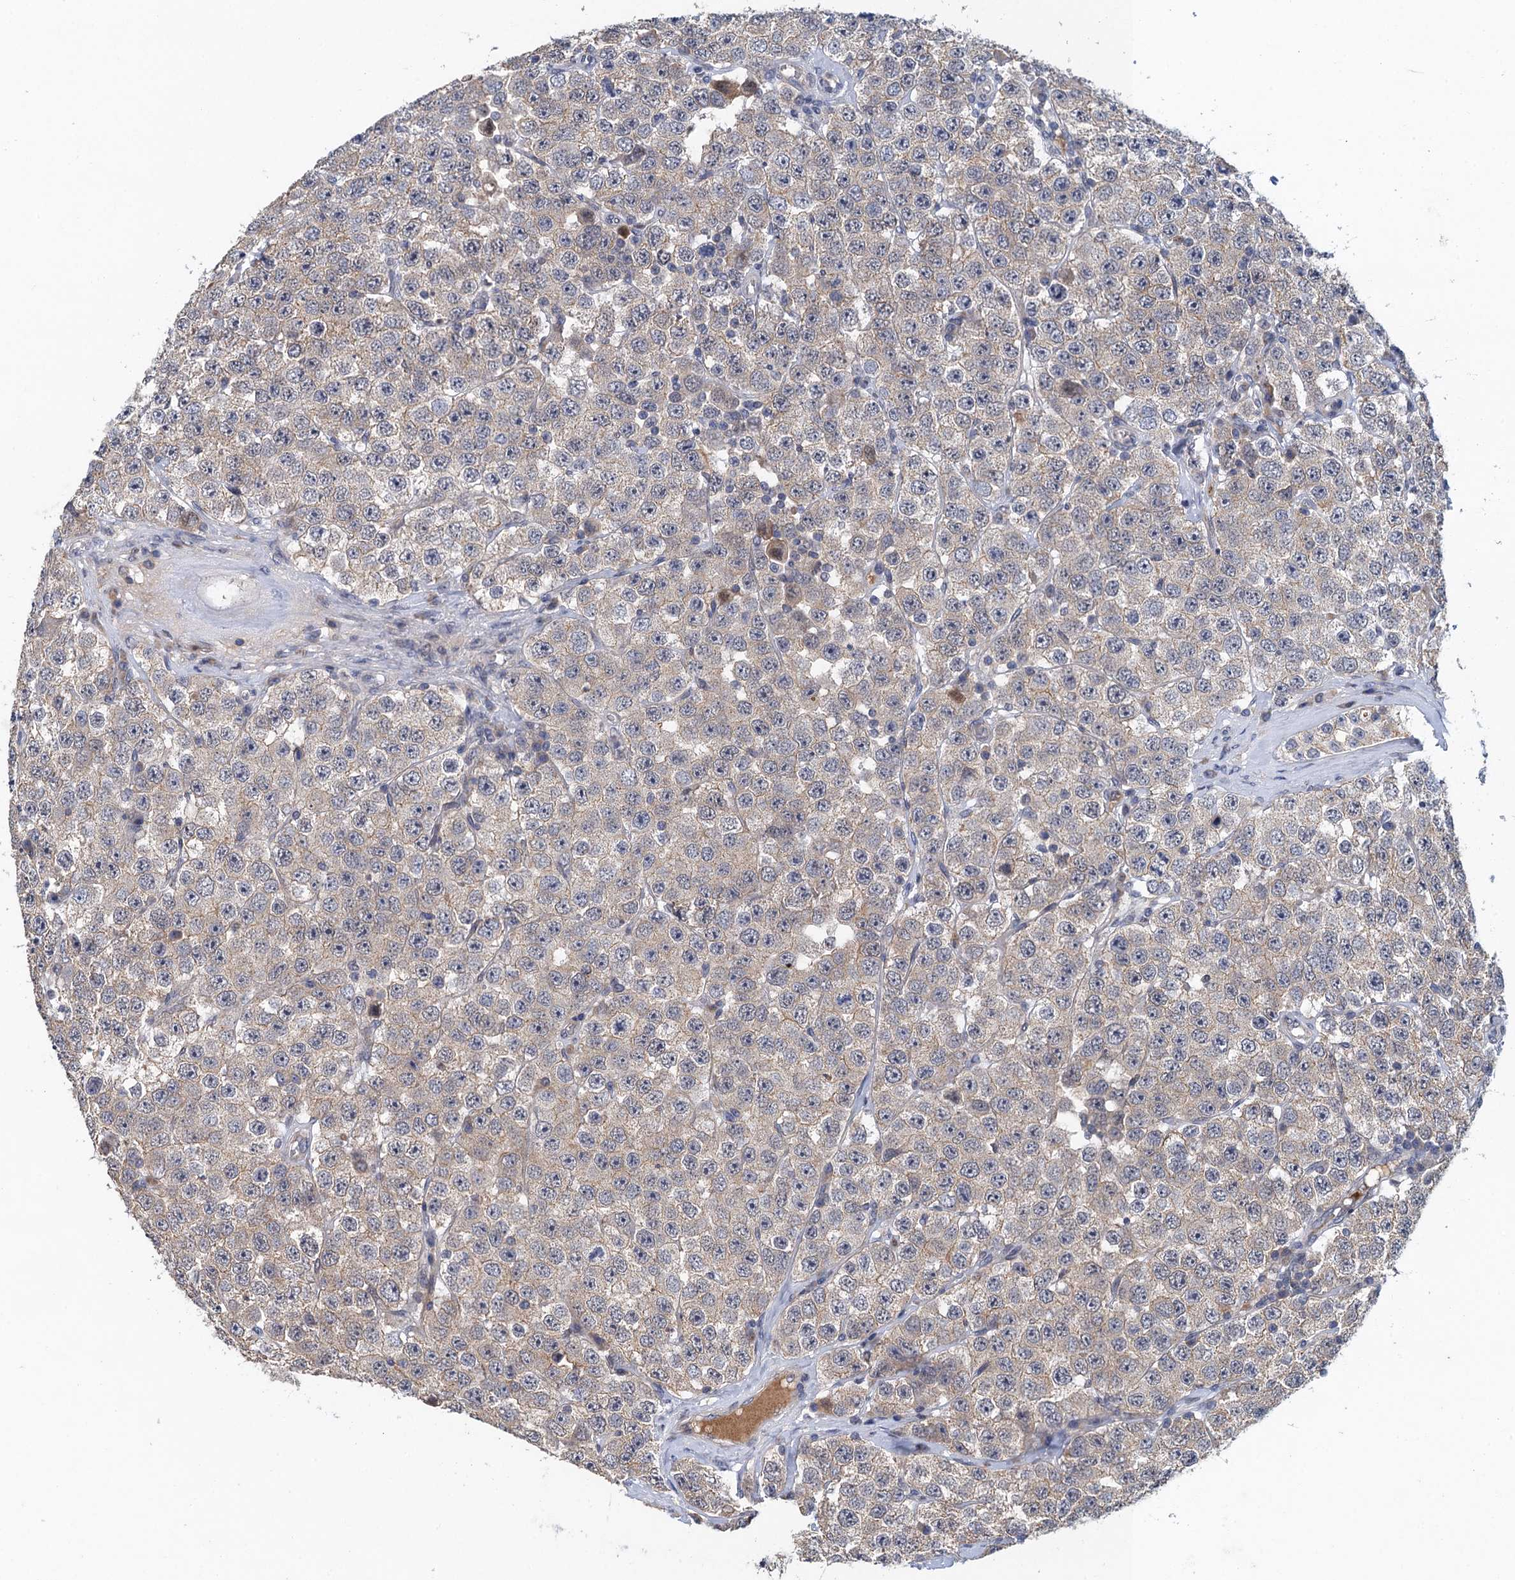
{"staining": {"intensity": "negative", "quantity": "none", "location": "none"}, "tissue": "testis cancer", "cell_type": "Tumor cells", "image_type": "cancer", "snomed": [{"axis": "morphology", "description": "Seminoma, NOS"}, {"axis": "topography", "description": "Testis"}], "caption": "A photomicrograph of testis seminoma stained for a protein exhibits no brown staining in tumor cells.", "gene": "MDM1", "patient": {"sex": "male", "age": 28}}